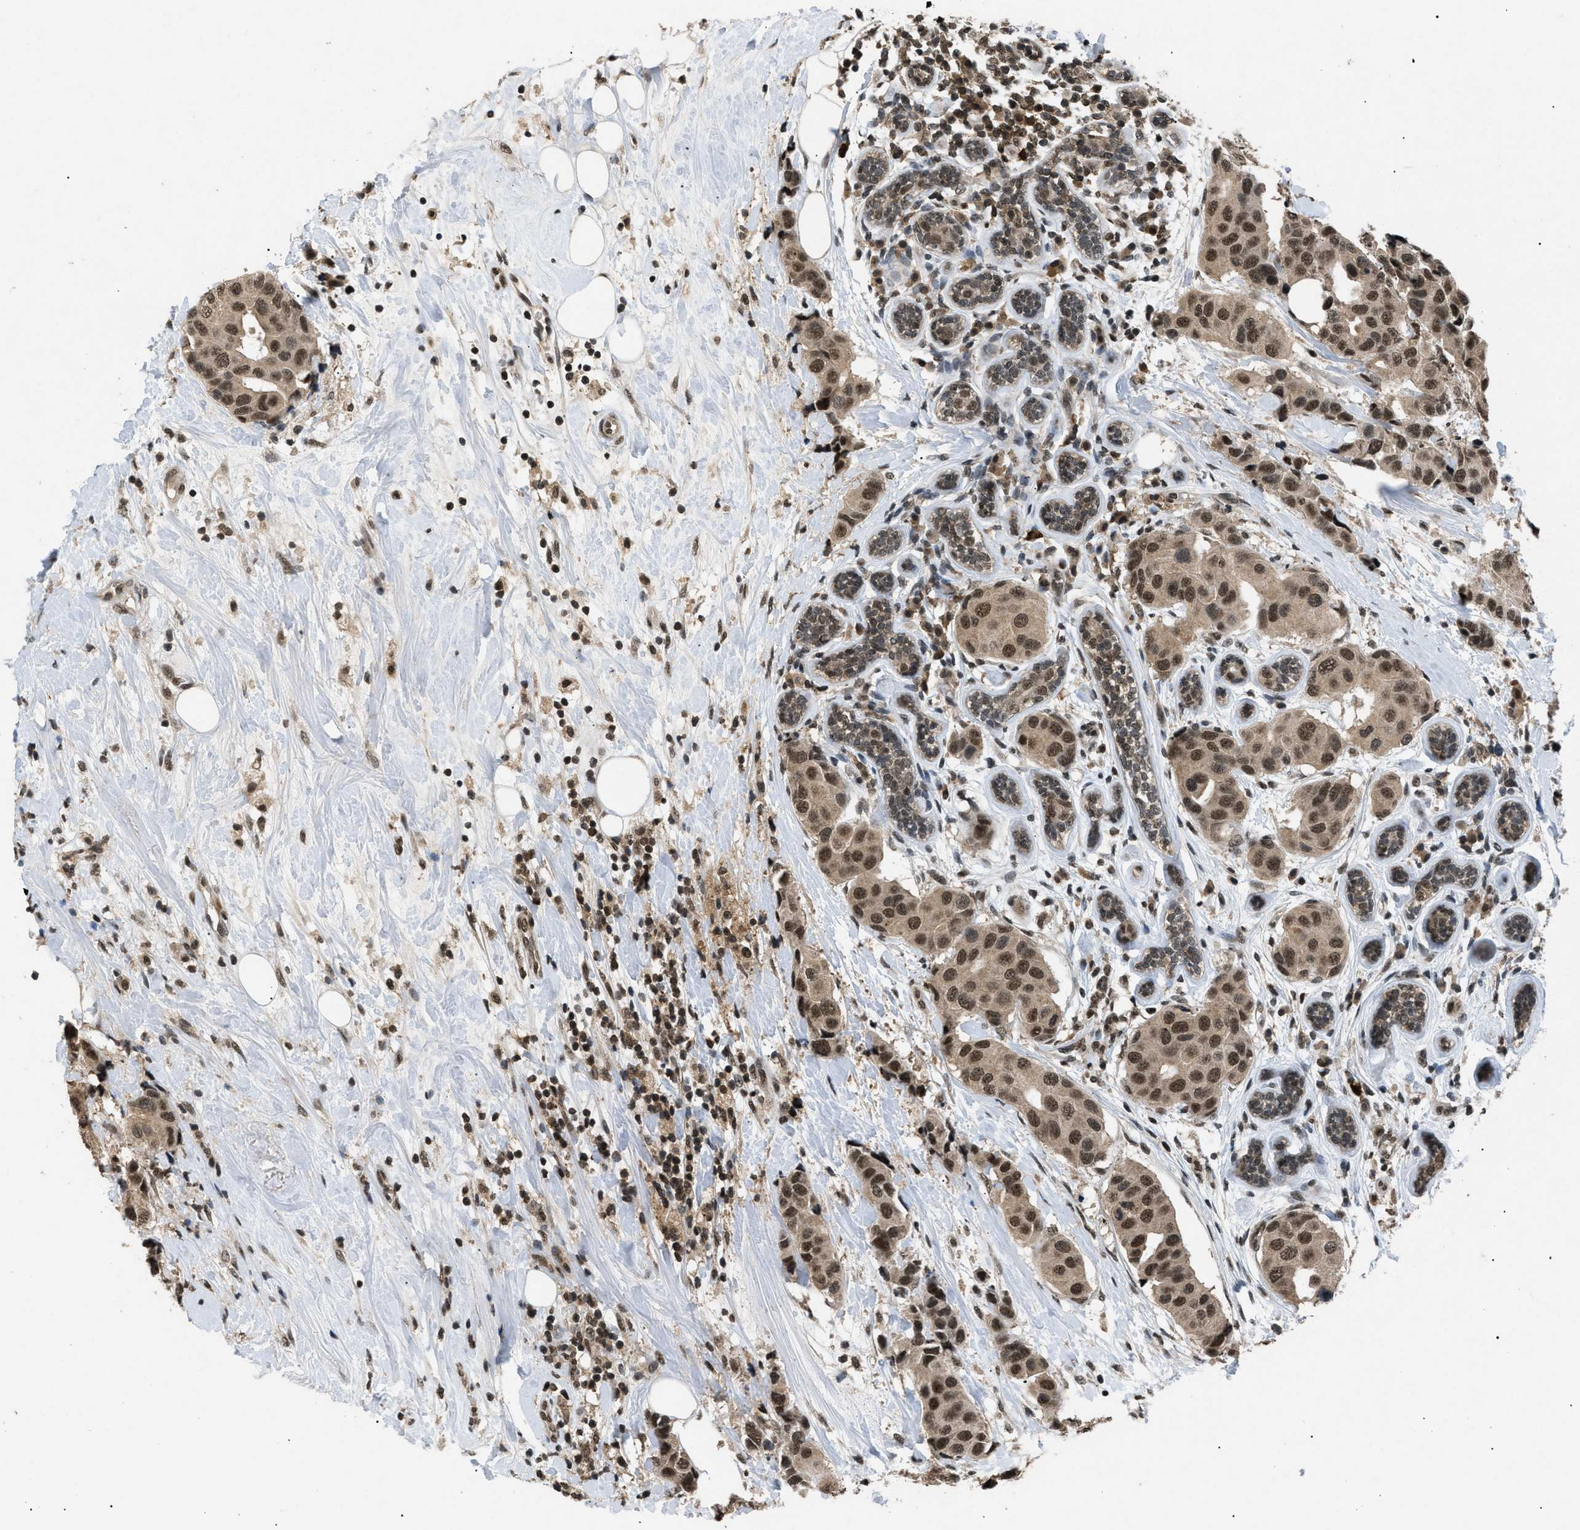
{"staining": {"intensity": "strong", "quantity": ">75%", "location": "cytoplasmic/membranous,nuclear"}, "tissue": "breast cancer", "cell_type": "Tumor cells", "image_type": "cancer", "snomed": [{"axis": "morphology", "description": "Normal tissue, NOS"}, {"axis": "morphology", "description": "Duct carcinoma"}, {"axis": "topography", "description": "Breast"}], "caption": "A histopathology image of human breast invasive ductal carcinoma stained for a protein reveals strong cytoplasmic/membranous and nuclear brown staining in tumor cells. (brown staining indicates protein expression, while blue staining denotes nuclei).", "gene": "RBM5", "patient": {"sex": "female", "age": 39}}